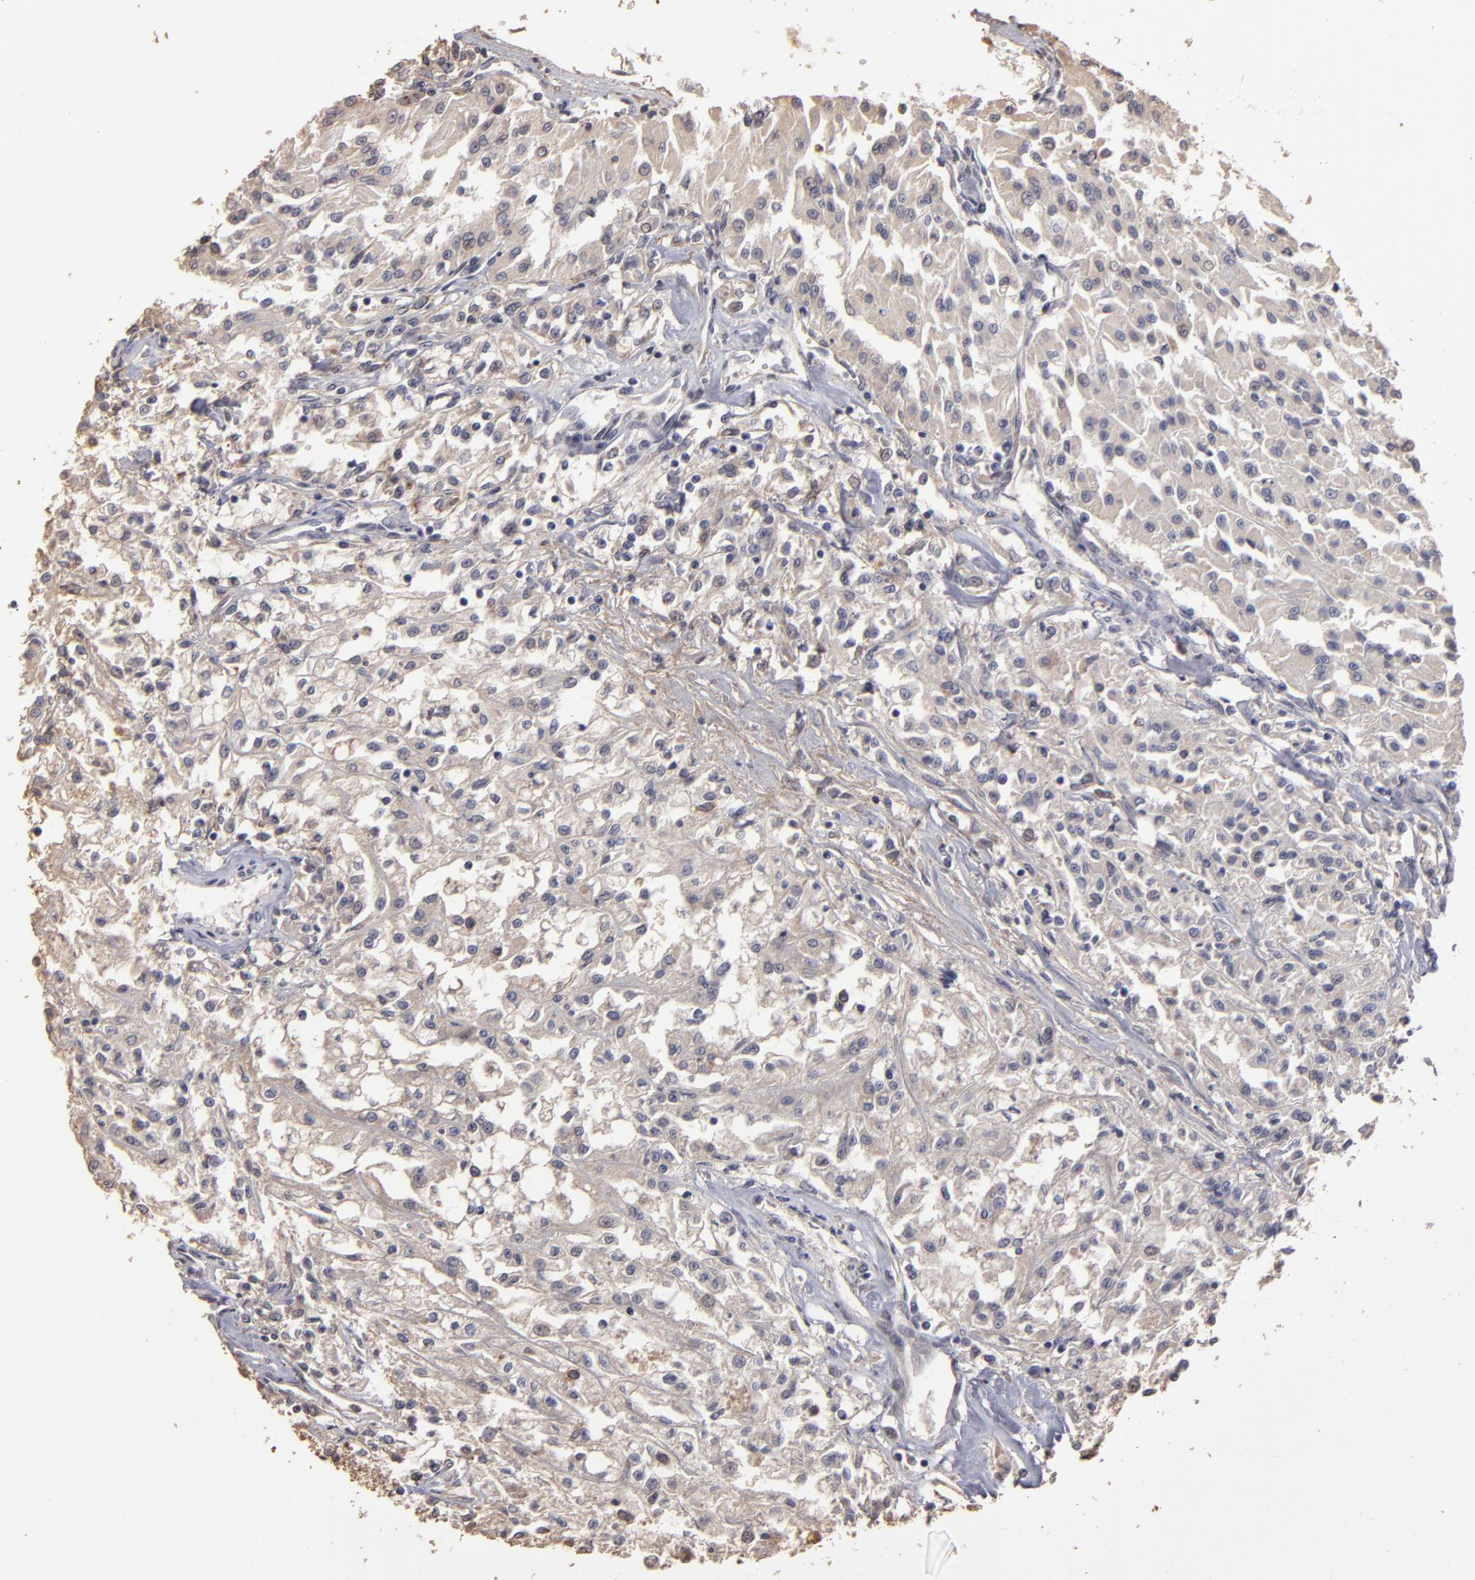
{"staining": {"intensity": "weak", "quantity": ">75%", "location": "cytoplasmic/membranous"}, "tissue": "renal cancer", "cell_type": "Tumor cells", "image_type": "cancer", "snomed": [{"axis": "morphology", "description": "Adenocarcinoma, NOS"}, {"axis": "topography", "description": "Kidney"}], "caption": "Immunohistochemical staining of adenocarcinoma (renal) reveals low levels of weak cytoplasmic/membranous protein positivity in approximately >75% of tumor cells.", "gene": "CD55", "patient": {"sex": "male", "age": 78}}